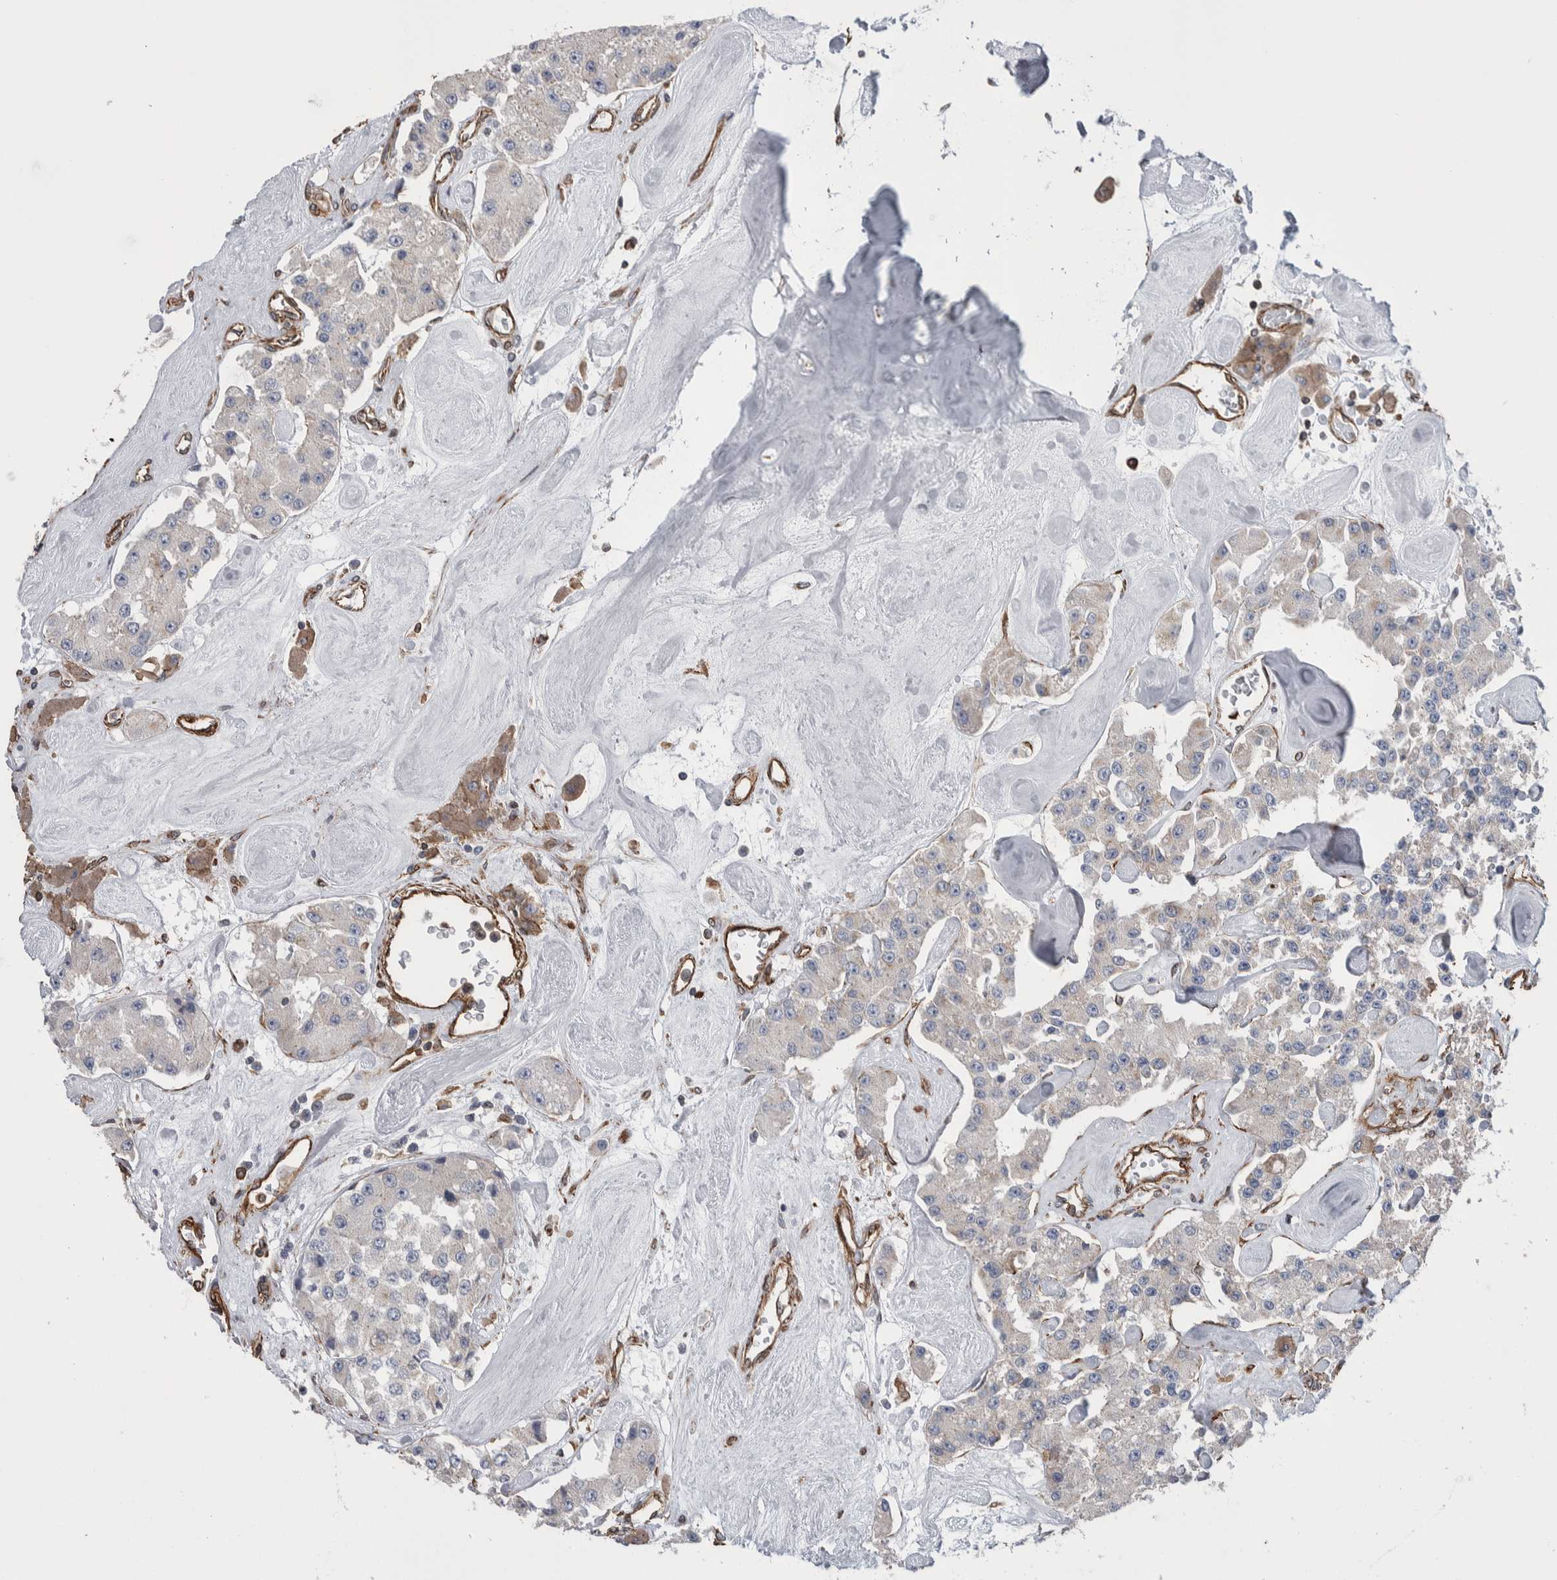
{"staining": {"intensity": "weak", "quantity": "<25%", "location": "cytoplasmic/membranous"}, "tissue": "carcinoid", "cell_type": "Tumor cells", "image_type": "cancer", "snomed": [{"axis": "morphology", "description": "Carcinoid, malignant, NOS"}, {"axis": "topography", "description": "Pancreas"}], "caption": "This micrograph is of carcinoid (malignant) stained with immunohistochemistry to label a protein in brown with the nuclei are counter-stained blue. There is no staining in tumor cells. (DAB immunohistochemistry, high magnification).", "gene": "KIF12", "patient": {"sex": "male", "age": 41}}